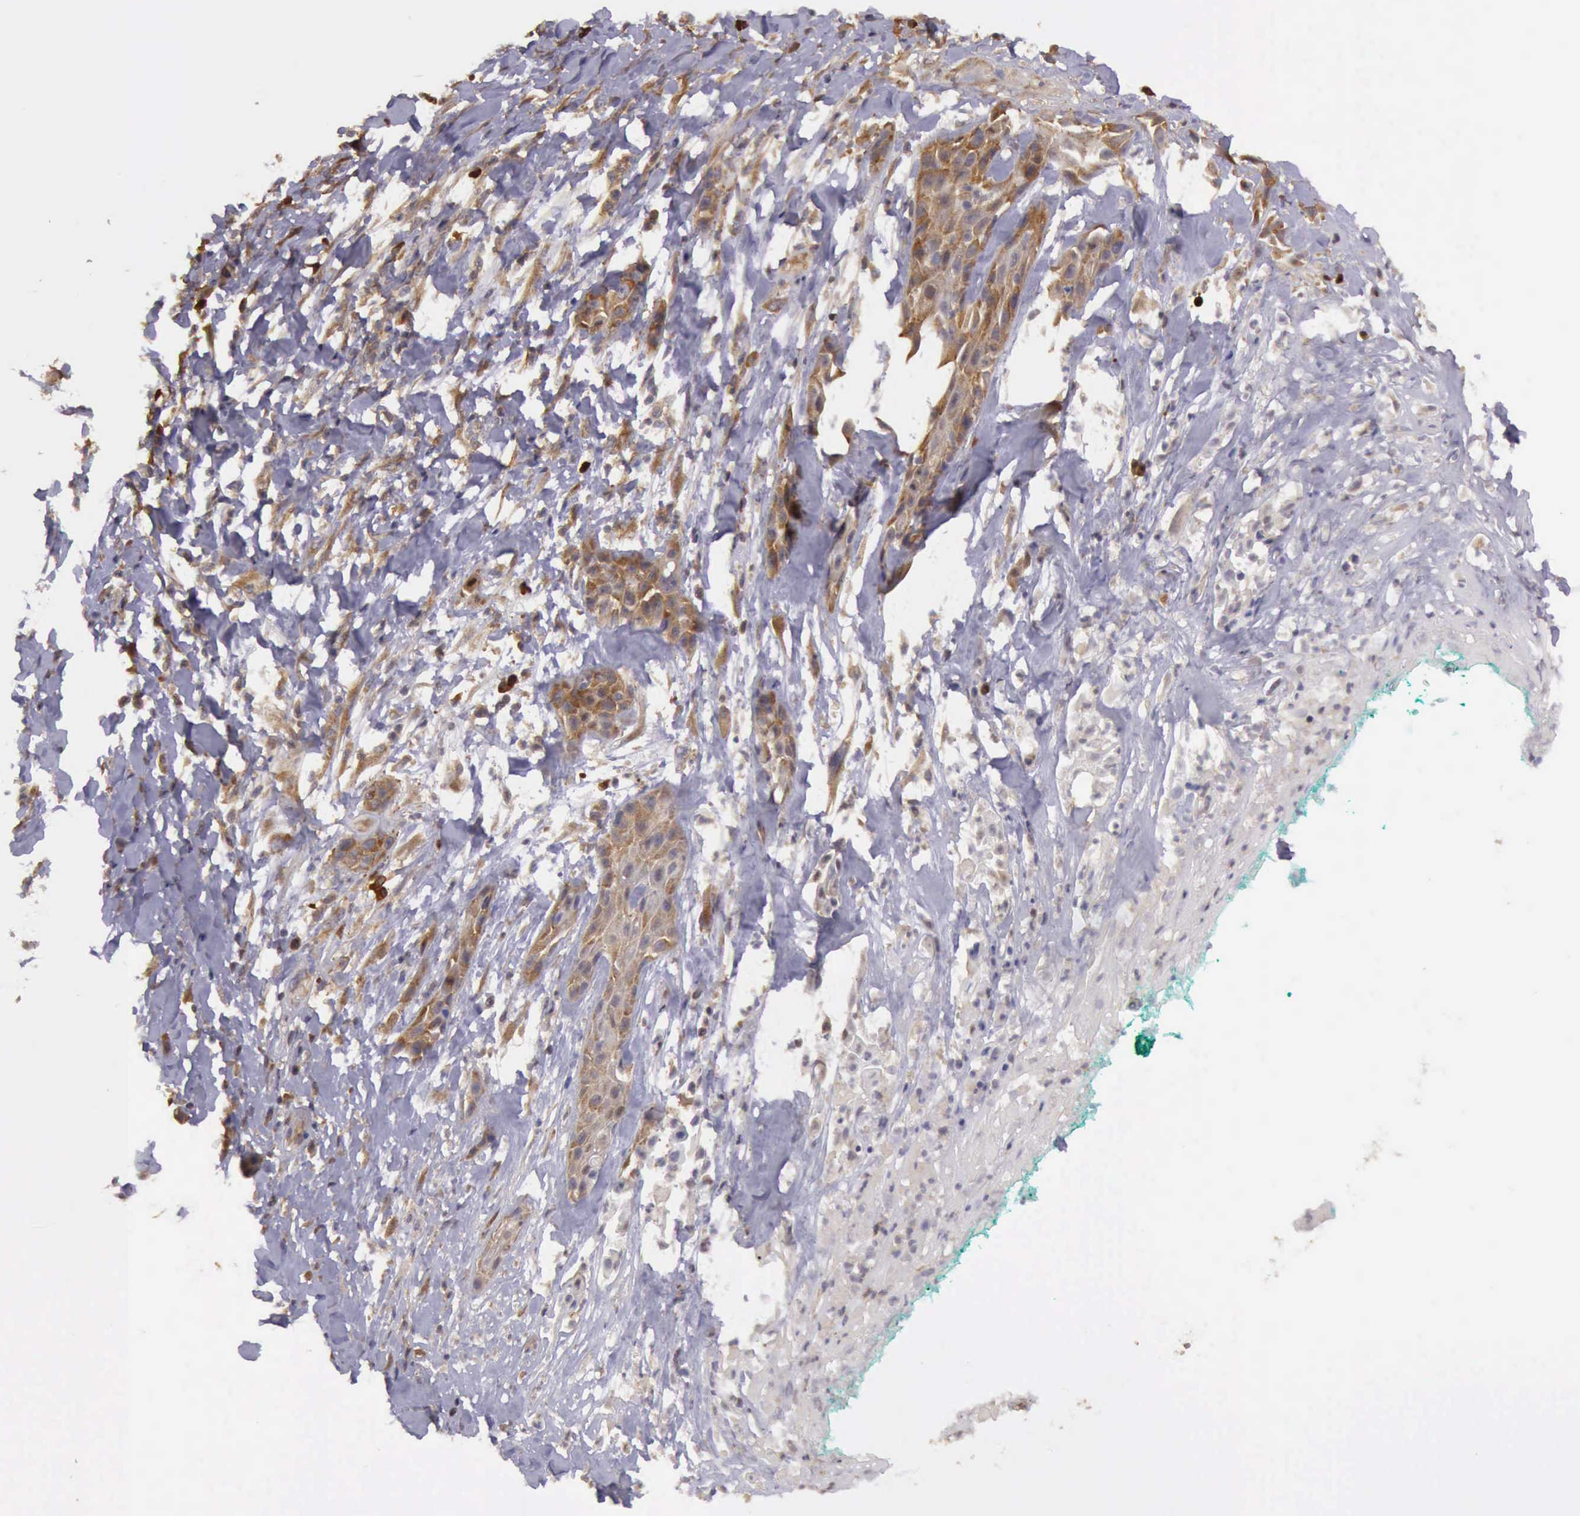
{"staining": {"intensity": "moderate", "quantity": ">75%", "location": "cytoplasmic/membranous"}, "tissue": "skin cancer", "cell_type": "Tumor cells", "image_type": "cancer", "snomed": [{"axis": "morphology", "description": "Squamous cell carcinoma, NOS"}, {"axis": "topography", "description": "Skin"}, {"axis": "topography", "description": "Anal"}], "caption": "Squamous cell carcinoma (skin) tissue reveals moderate cytoplasmic/membranous positivity in about >75% of tumor cells, visualized by immunohistochemistry. The staining is performed using DAB brown chromogen to label protein expression. The nuclei are counter-stained blue using hematoxylin.", "gene": "EIF5", "patient": {"sex": "male", "age": 64}}